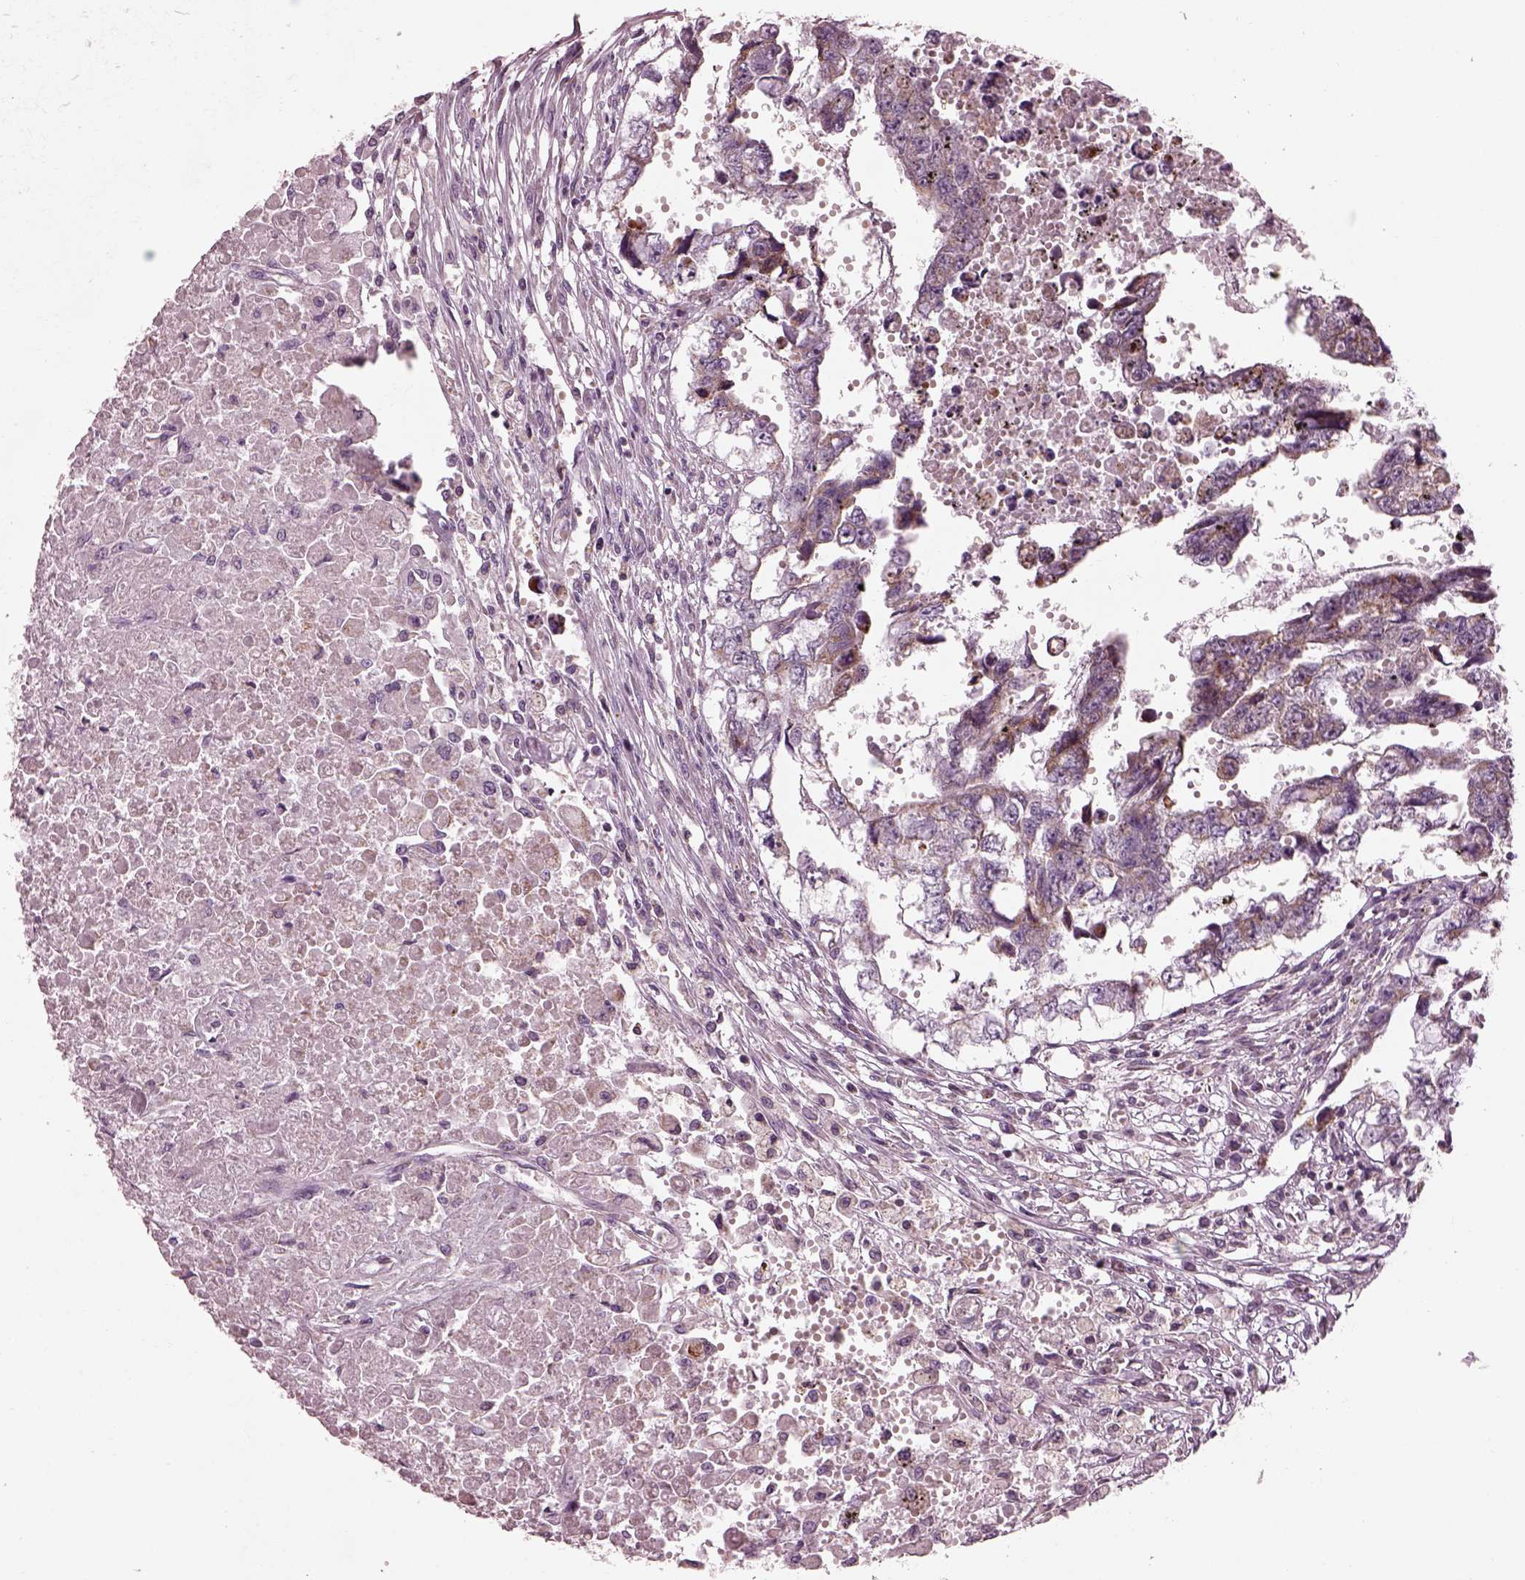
{"staining": {"intensity": "moderate", "quantity": ">75%", "location": "cytoplasmic/membranous"}, "tissue": "testis cancer", "cell_type": "Tumor cells", "image_type": "cancer", "snomed": [{"axis": "morphology", "description": "Carcinoma, Embryonal, NOS"}, {"axis": "morphology", "description": "Teratoma, malignant, NOS"}, {"axis": "topography", "description": "Testis"}], "caption": "This micrograph reveals IHC staining of testis cancer (malignant teratoma), with medium moderate cytoplasmic/membranous staining in about >75% of tumor cells.", "gene": "ATP5MF", "patient": {"sex": "male", "age": 44}}